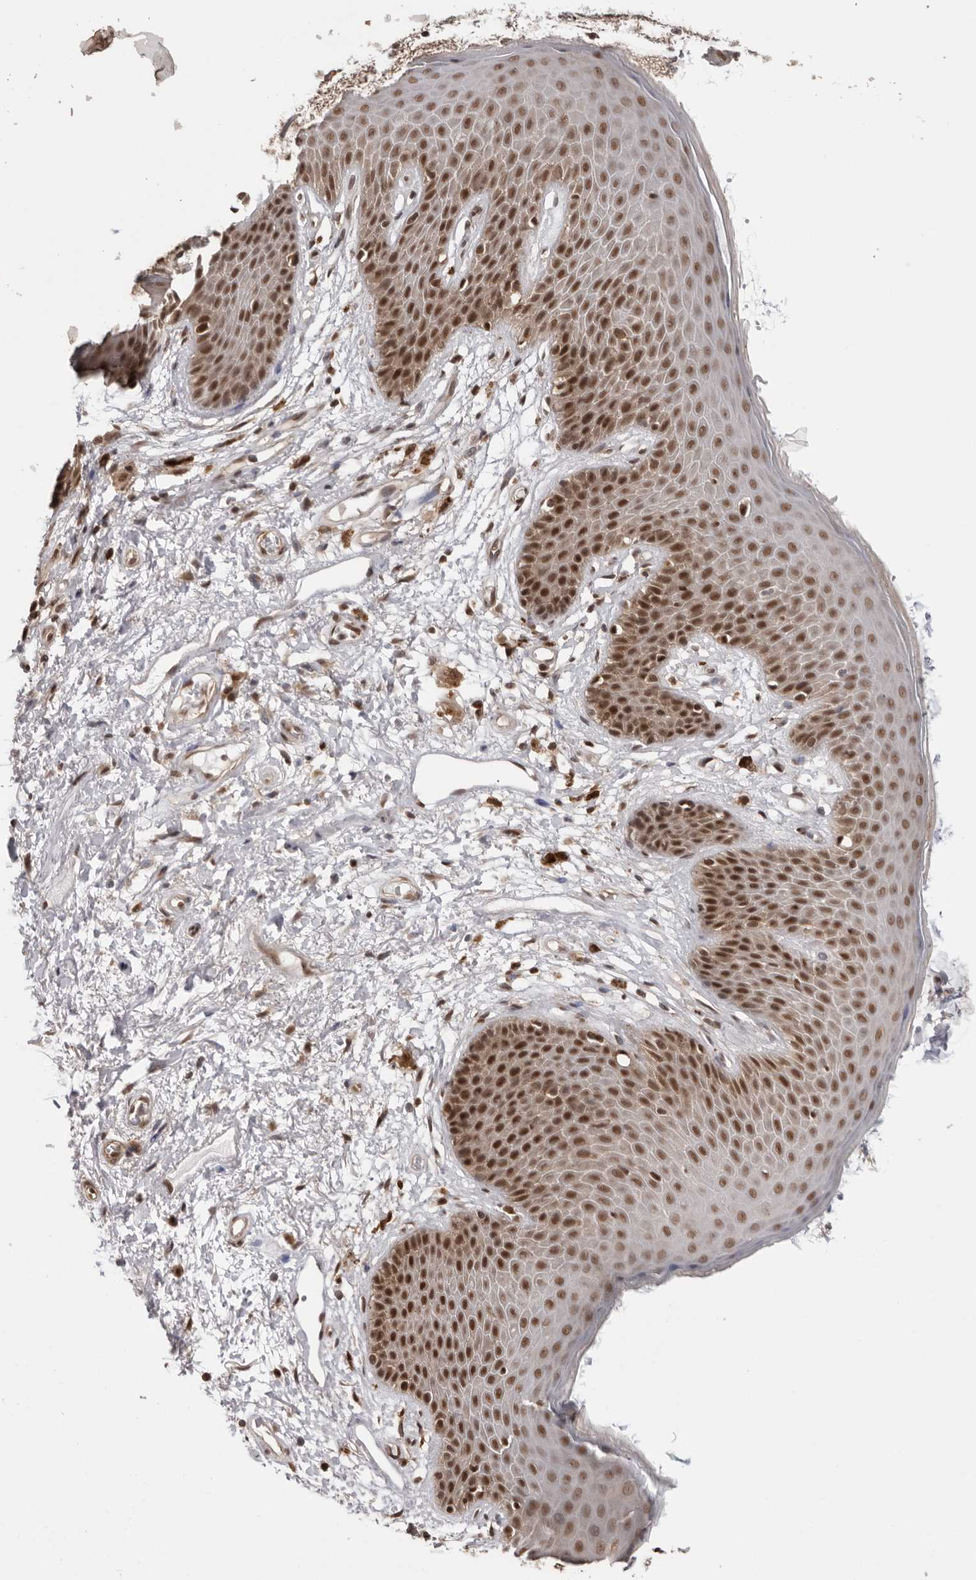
{"staining": {"intensity": "strong", "quantity": ">75%", "location": "nuclear"}, "tissue": "skin", "cell_type": "Epidermal cells", "image_type": "normal", "snomed": [{"axis": "morphology", "description": "Normal tissue, NOS"}, {"axis": "topography", "description": "Anal"}], "caption": "Strong nuclear expression is identified in about >75% of epidermal cells in normal skin. (DAB (3,3'-diaminobenzidine) = brown stain, brightfield microscopy at high magnification).", "gene": "SDE2", "patient": {"sex": "male", "age": 74}}